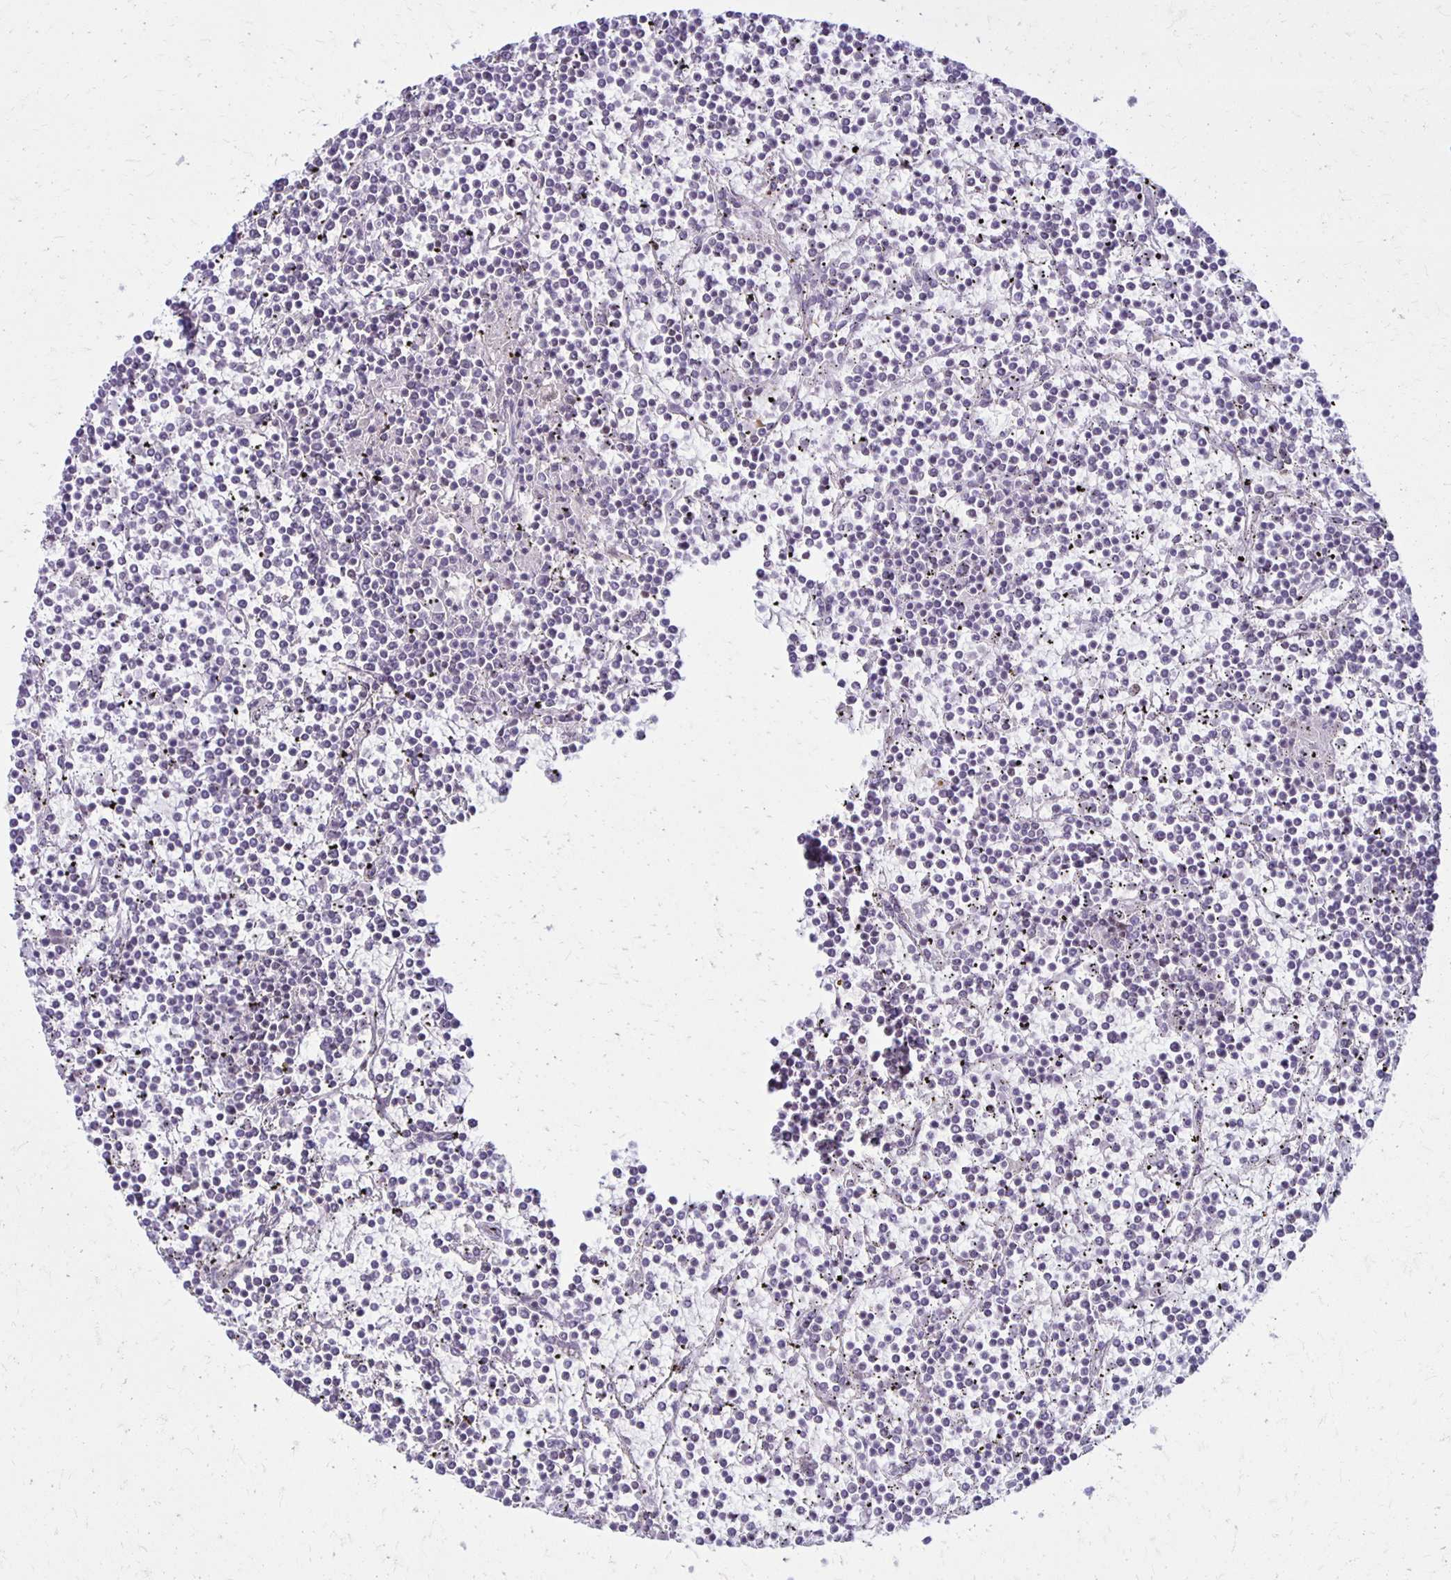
{"staining": {"intensity": "negative", "quantity": "none", "location": "none"}, "tissue": "lymphoma", "cell_type": "Tumor cells", "image_type": "cancer", "snomed": [{"axis": "morphology", "description": "Malignant lymphoma, non-Hodgkin's type, Low grade"}, {"axis": "topography", "description": "Spleen"}], "caption": "A photomicrograph of malignant lymphoma, non-Hodgkin's type (low-grade) stained for a protein shows no brown staining in tumor cells. (Immunohistochemistry, brightfield microscopy, high magnification).", "gene": "DDB2", "patient": {"sex": "female", "age": 19}}